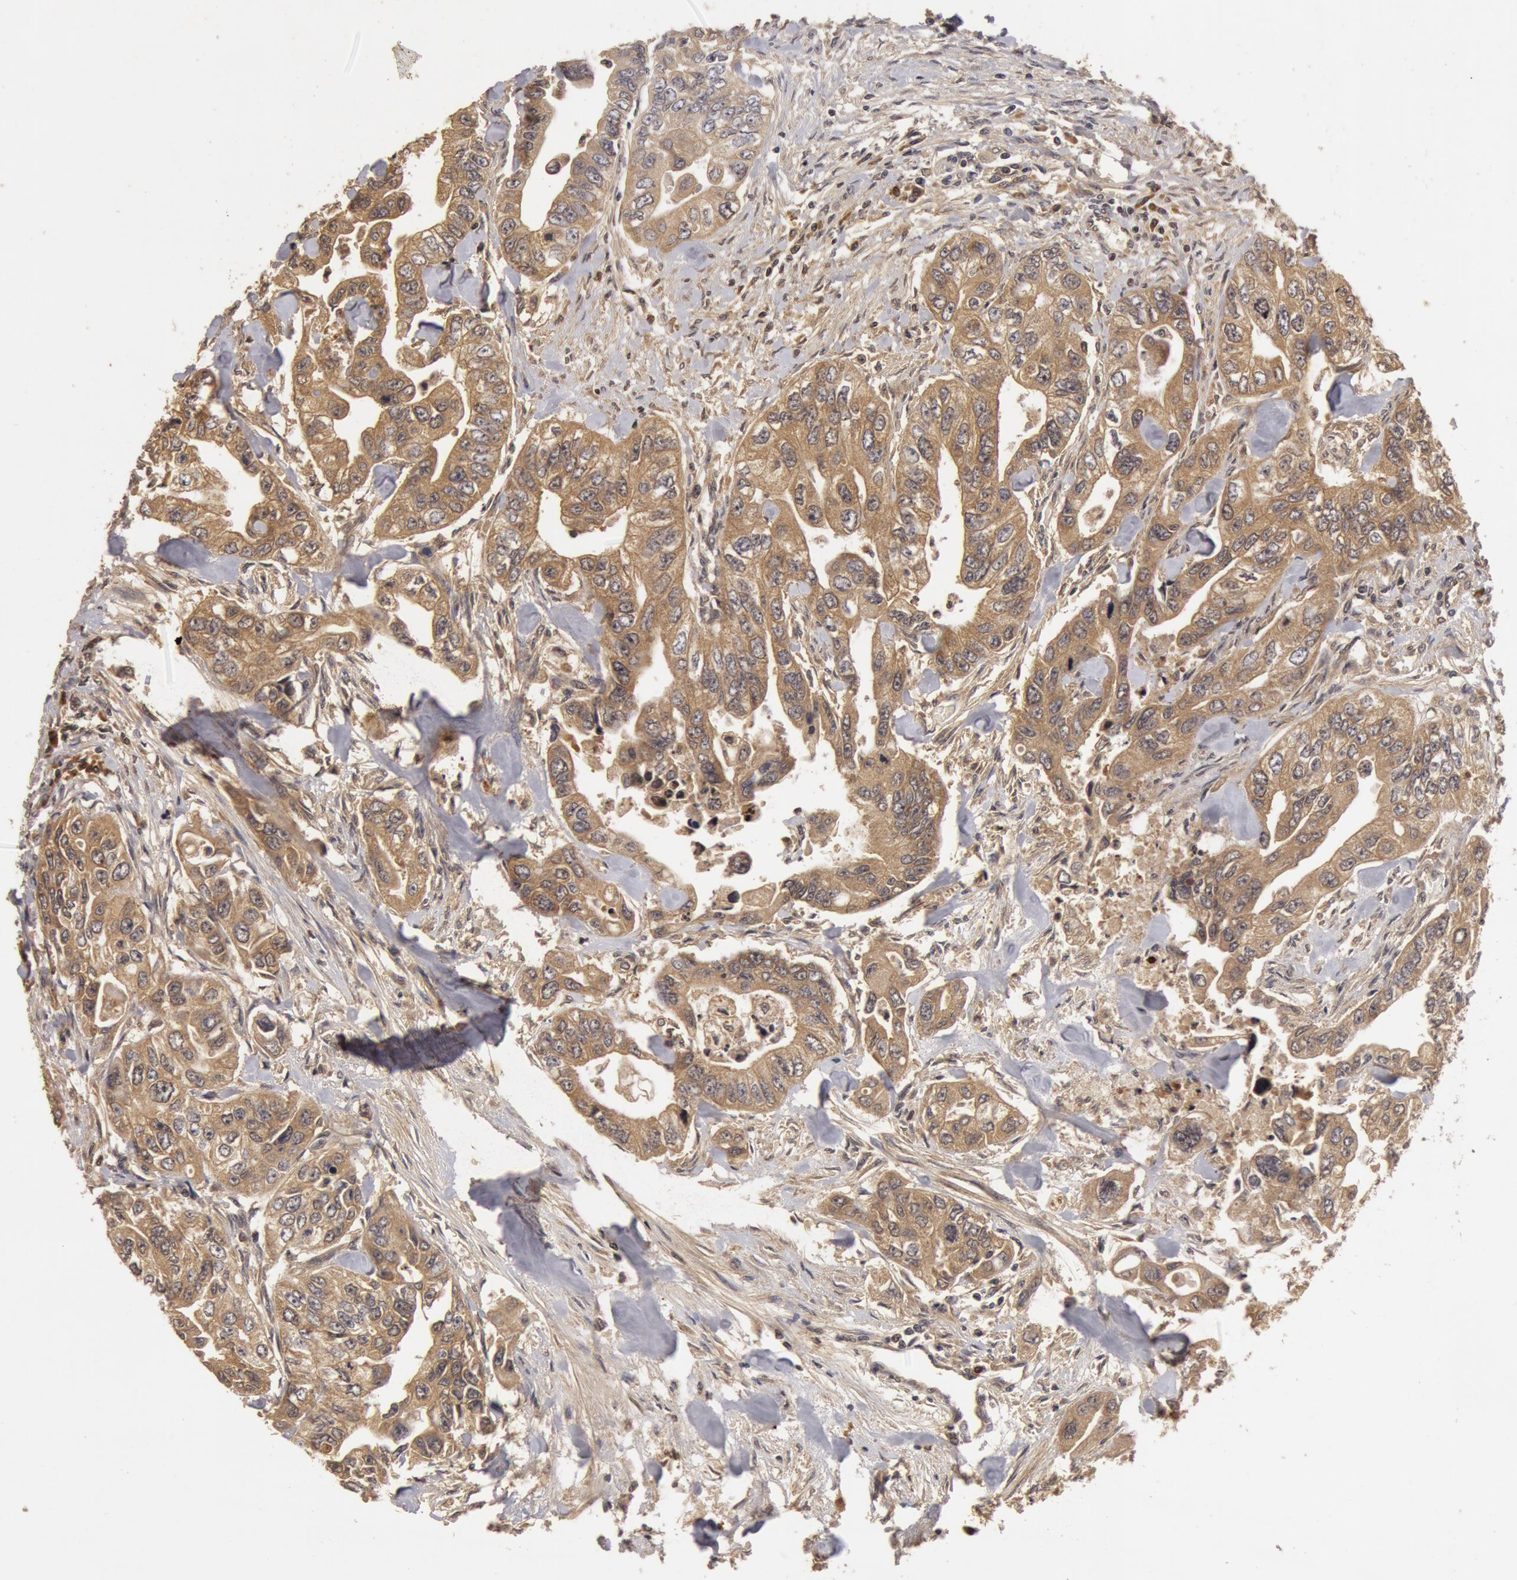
{"staining": {"intensity": "moderate", "quantity": ">75%", "location": "cytoplasmic/membranous"}, "tissue": "colorectal cancer", "cell_type": "Tumor cells", "image_type": "cancer", "snomed": [{"axis": "morphology", "description": "Adenocarcinoma, NOS"}, {"axis": "topography", "description": "Colon"}], "caption": "An image of human colorectal adenocarcinoma stained for a protein demonstrates moderate cytoplasmic/membranous brown staining in tumor cells. (DAB IHC with brightfield microscopy, high magnification).", "gene": "BCHE", "patient": {"sex": "female", "age": 11}}